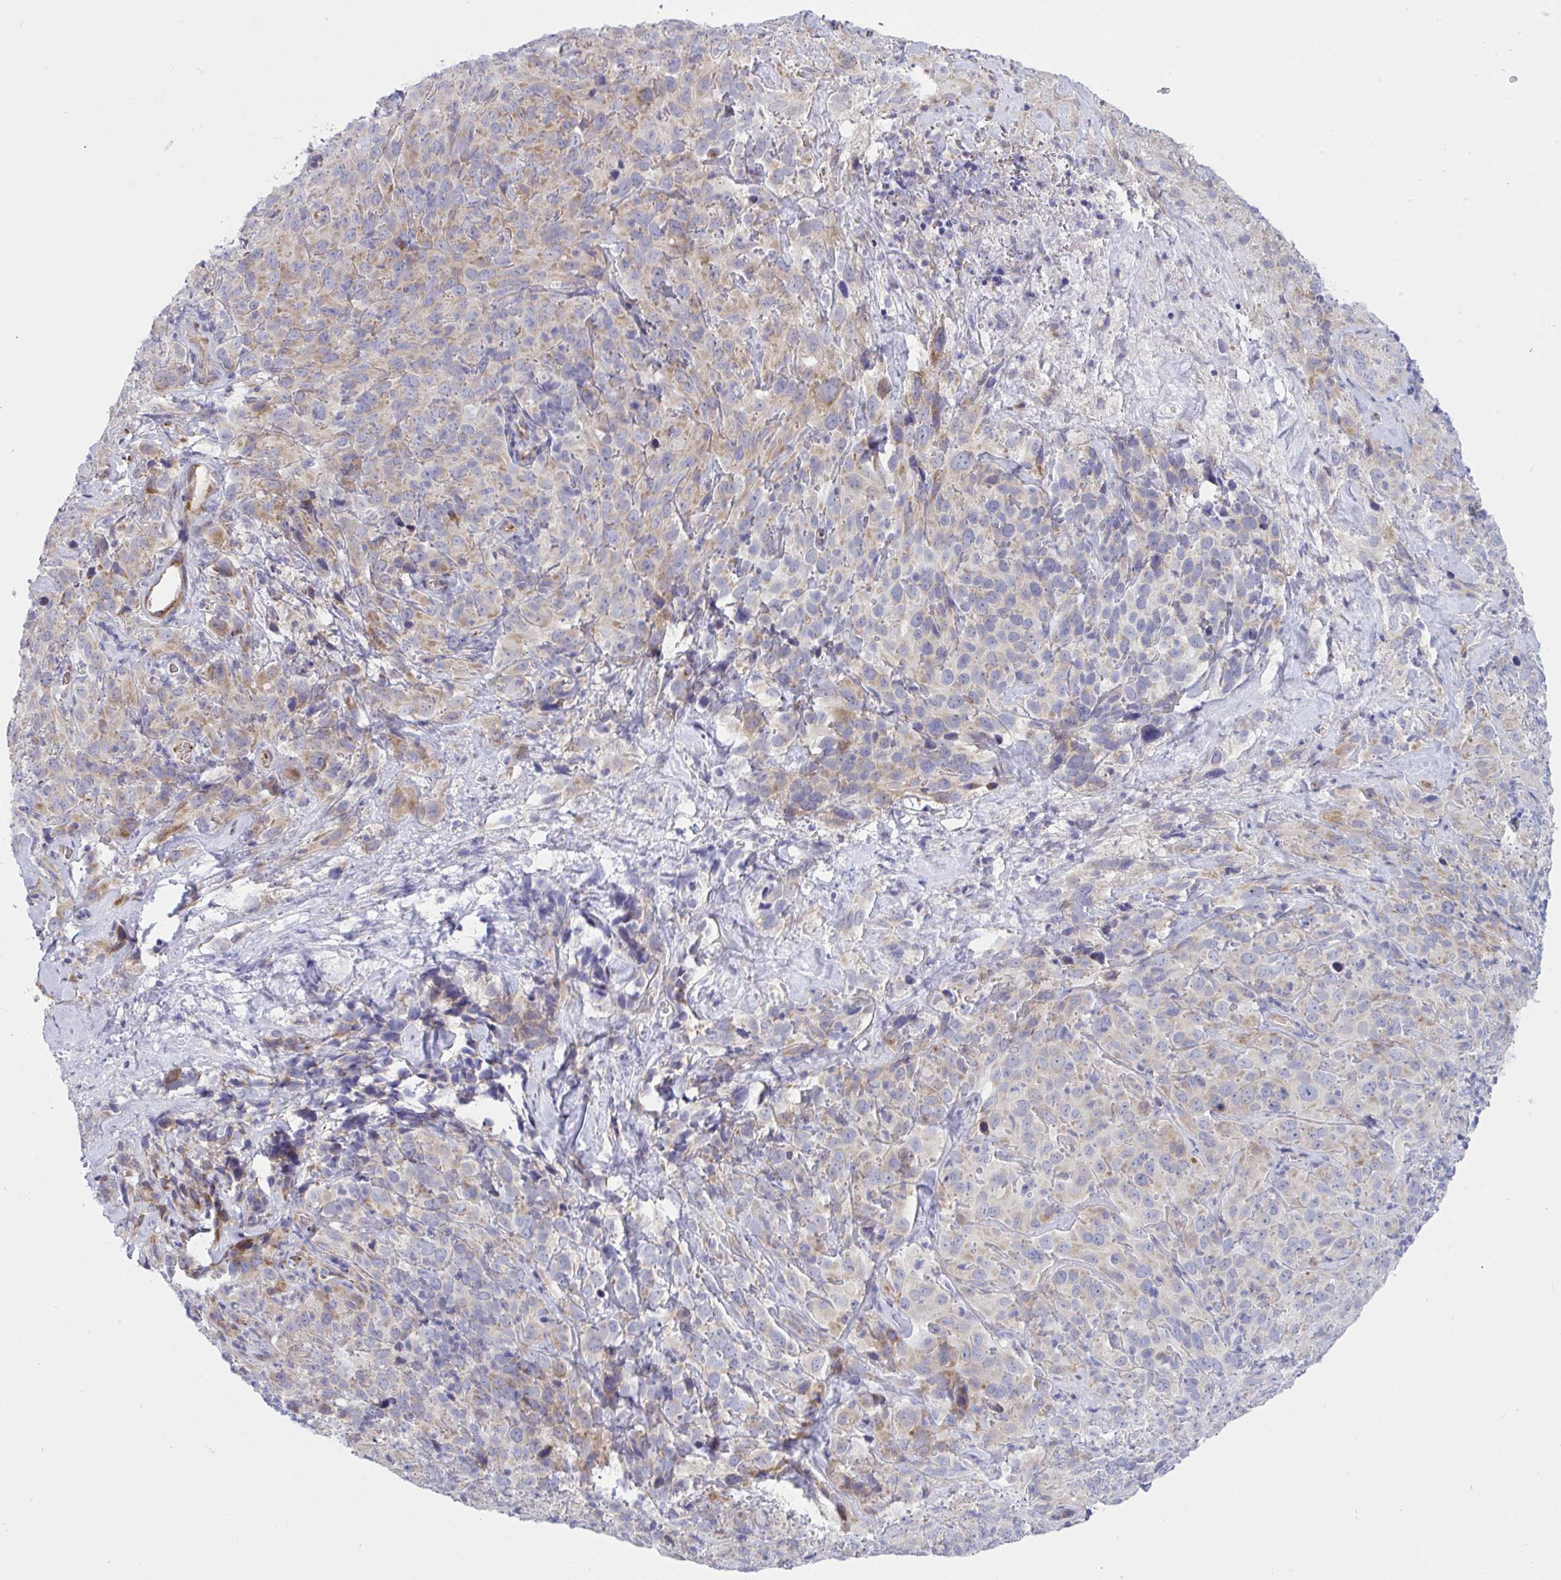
{"staining": {"intensity": "weak", "quantity": "25%-75%", "location": "cytoplasmic/membranous"}, "tissue": "cervical cancer", "cell_type": "Tumor cells", "image_type": "cancer", "snomed": [{"axis": "morphology", "description": "Squamous cell carcinoma, NOS"}, {"axis": "topography", "description": "Cervix"}], "caption": "Cervical cancer (squamous cell carcinoma) tissue shows weak cytoplasmic/membranous expression in about 25%-75% of tumor cells", "gene": "NTN1", "patient": {"sex": "female", "age": 51}}